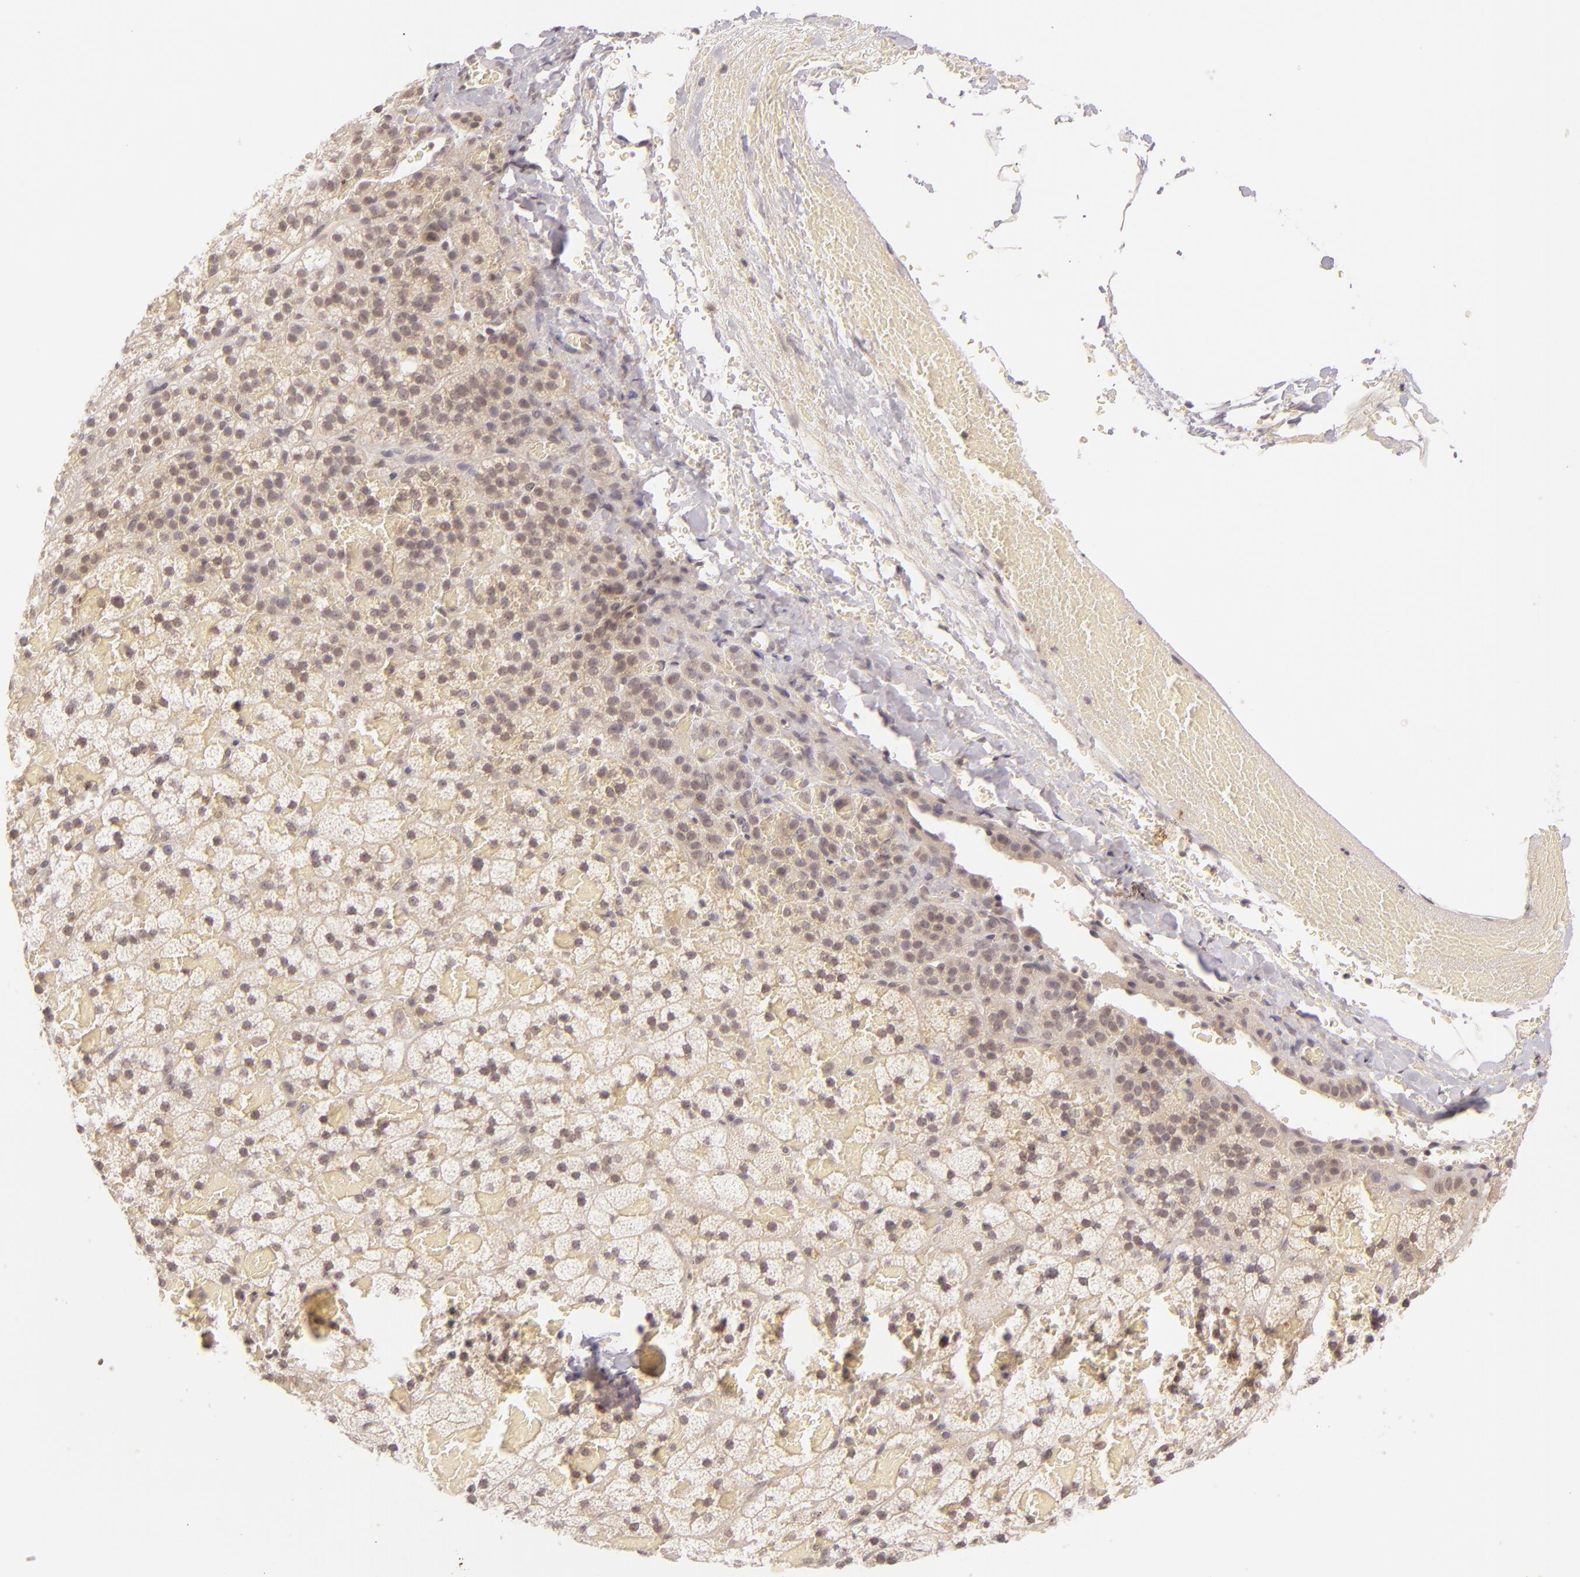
{"staining": {"intensity": "weak", "quantity": ">75%", "location": "cytoplasmic/membranous"}, "tissue": "adrenal gland", "cell_type": "Glandular cells", "image_type": "normal", "snomed": [{"axis": "morphology", "description": "Normal tissue, NOS"}, {"axis": "topography", "description": "Adrenal gland"}], "caption": "Adrenal gland stained for a protein exhibits weak cytoplasmic/membranous positivity in glandular cells. (Brightfield microscopy of DAB IHC at high magnification).", "gene": "CASP8", "patient": {"sex": "male", "age": 35}}